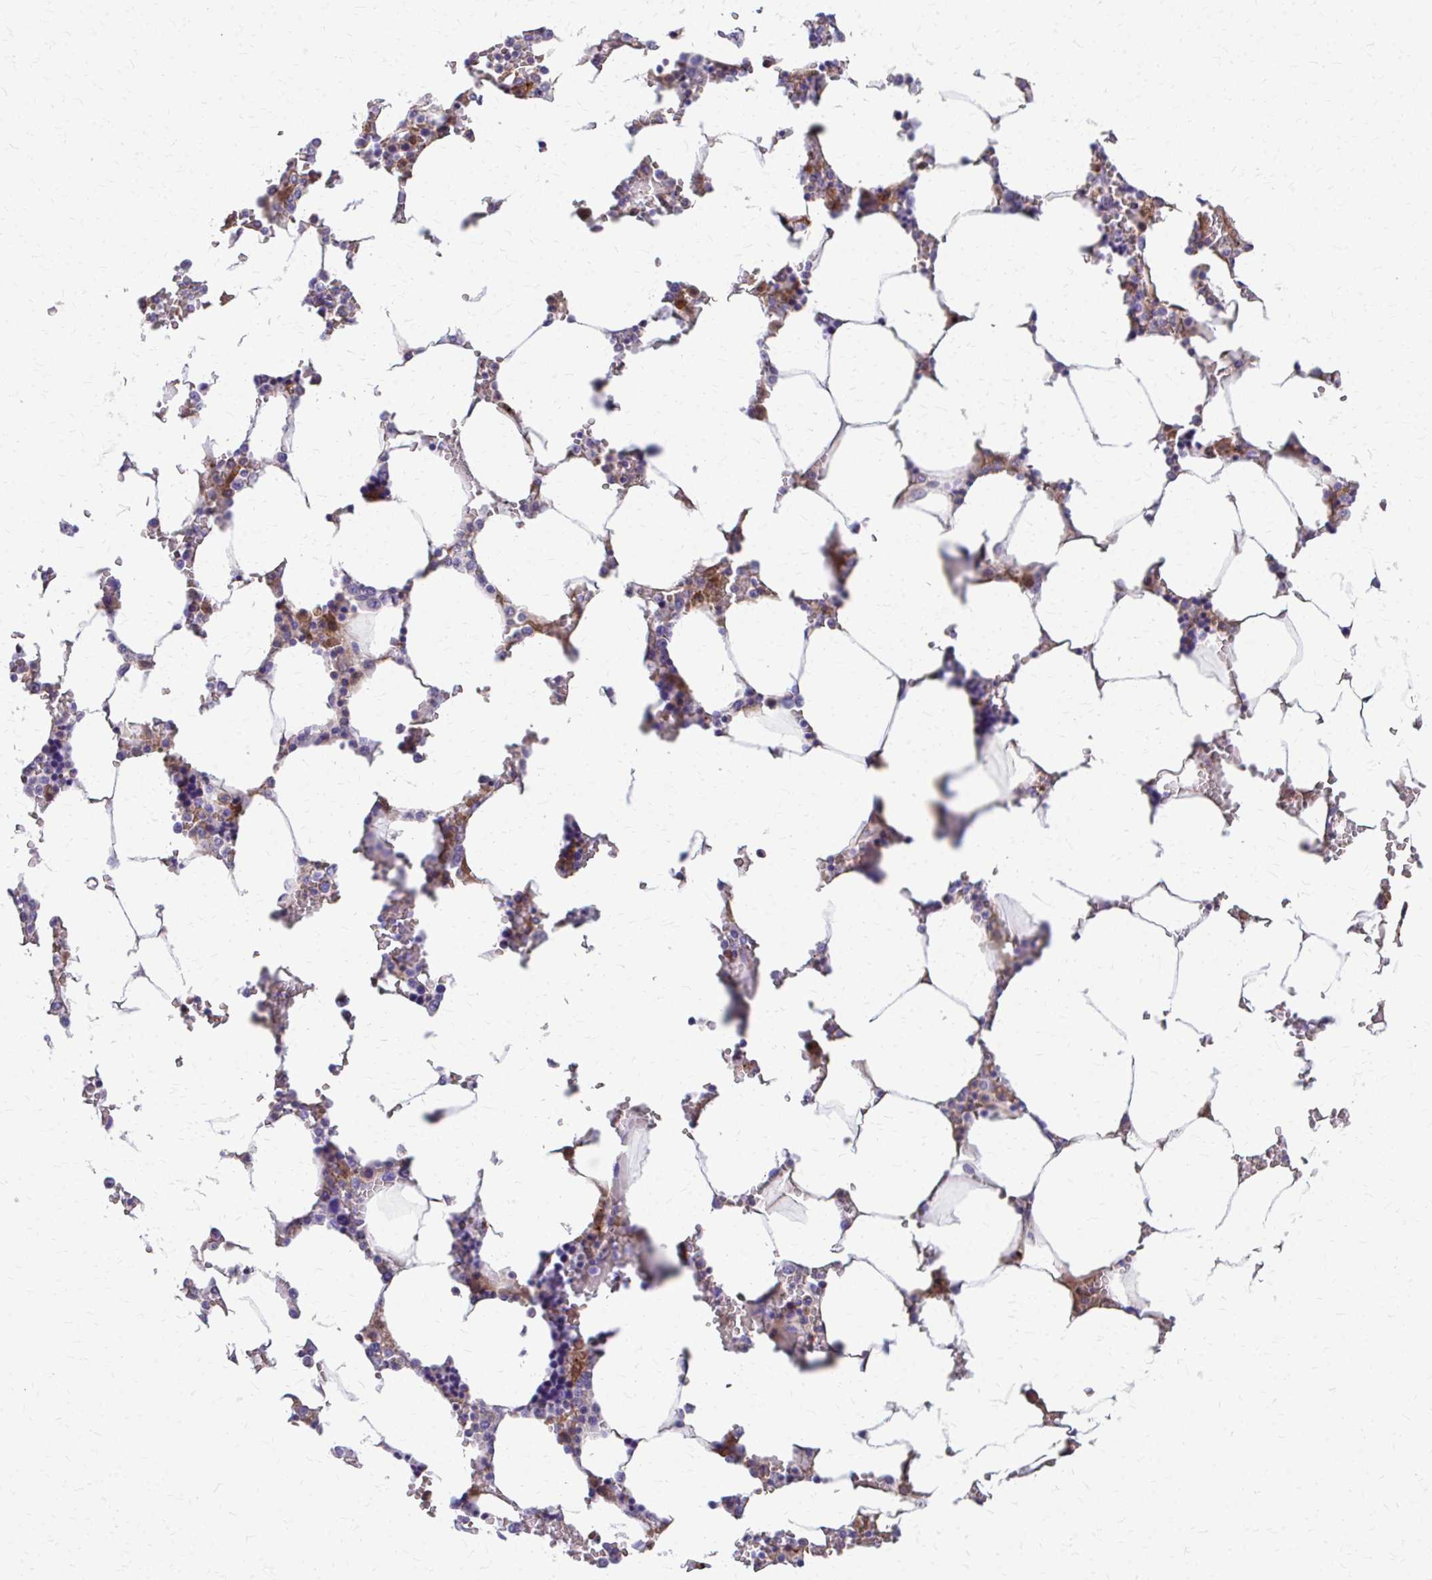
{"staining": {"intensity": "moderate", "quantity": "25%-75%", "location": "cytoplasmic/membranous"}, "tissue": "bone marrow", "cell_type": "Hematopoietic cells", "image_type": "normal", "snomed": [{"axis": "morphology", "description": "Normal tissue, NOS"}, {"axis": "topography", "description": "Bone marrow"}], "caption": "Moderate cytoplasmic/membranous positivity for a protein is present in approximately 25%-75% of hematopoietic cells of unremarkable bone marrow using IHC.", "gene": "CFH", "patient": {"sex": "male", "age": 64}}